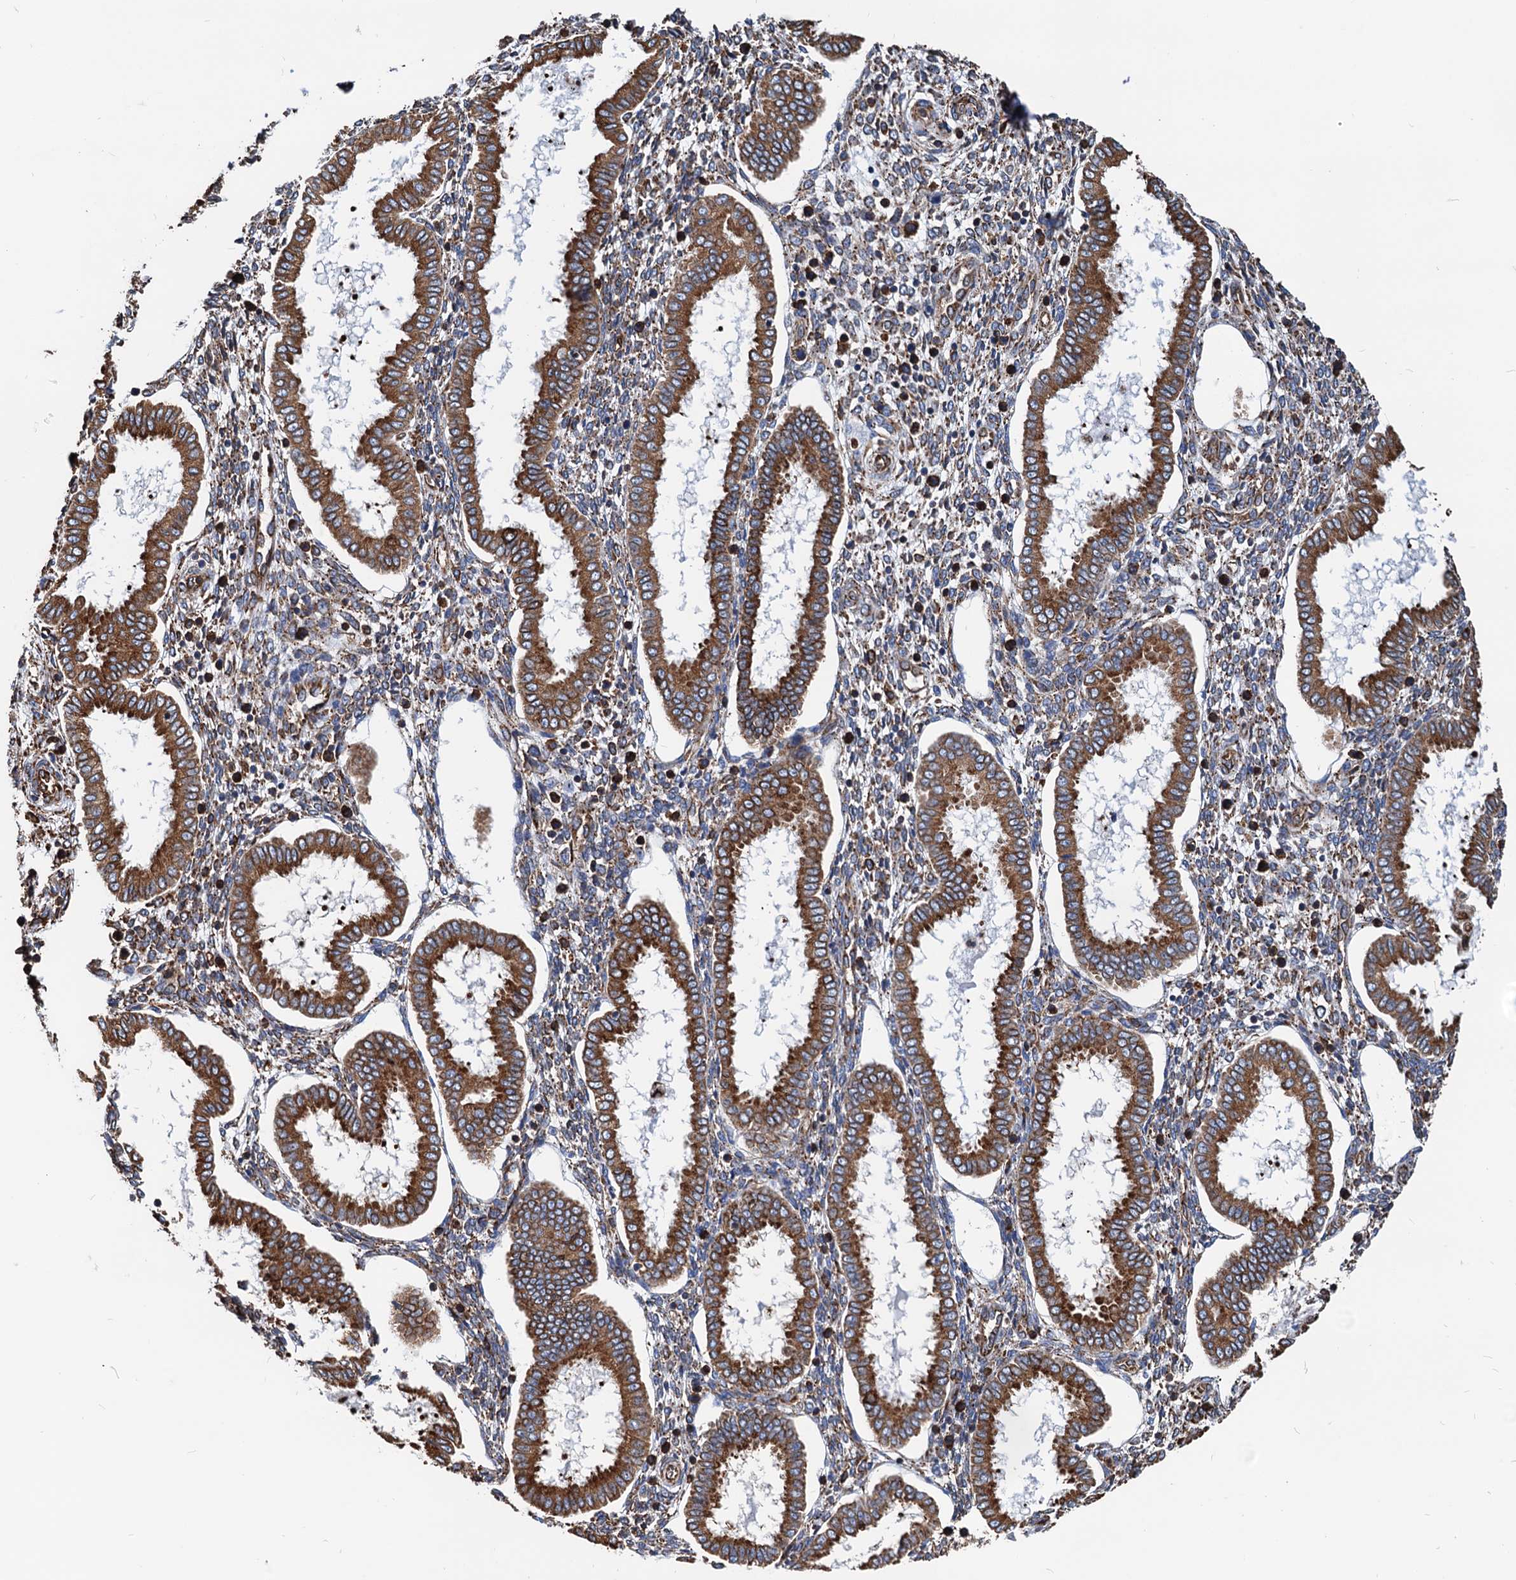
{"staining": {"intensity": "moderate", "quantity": "<25%", "location": "cytoplasmic/membranous"}, "tissue": "endometrium", "cell_type": "Cells in endometrial stroma", "image_type": "normal", "snomed": [{"axis": "morphology", "description": "Normal tissue, NOS"}, {"axis": "topography", "description": "Endometrium"}], "caption": "DAB immunohistochemical staining of benign human endometrium demonstrates moderate cytoplasmic/membranous protein expression in about <25% of cells in endometrial stroma. (DAB (3,3'-diaminobenzidine) = brown stain, brightfield microscopy at high magnification).", "gene": "HSPA5", "patient": {"sex": "female", "age": 24}}